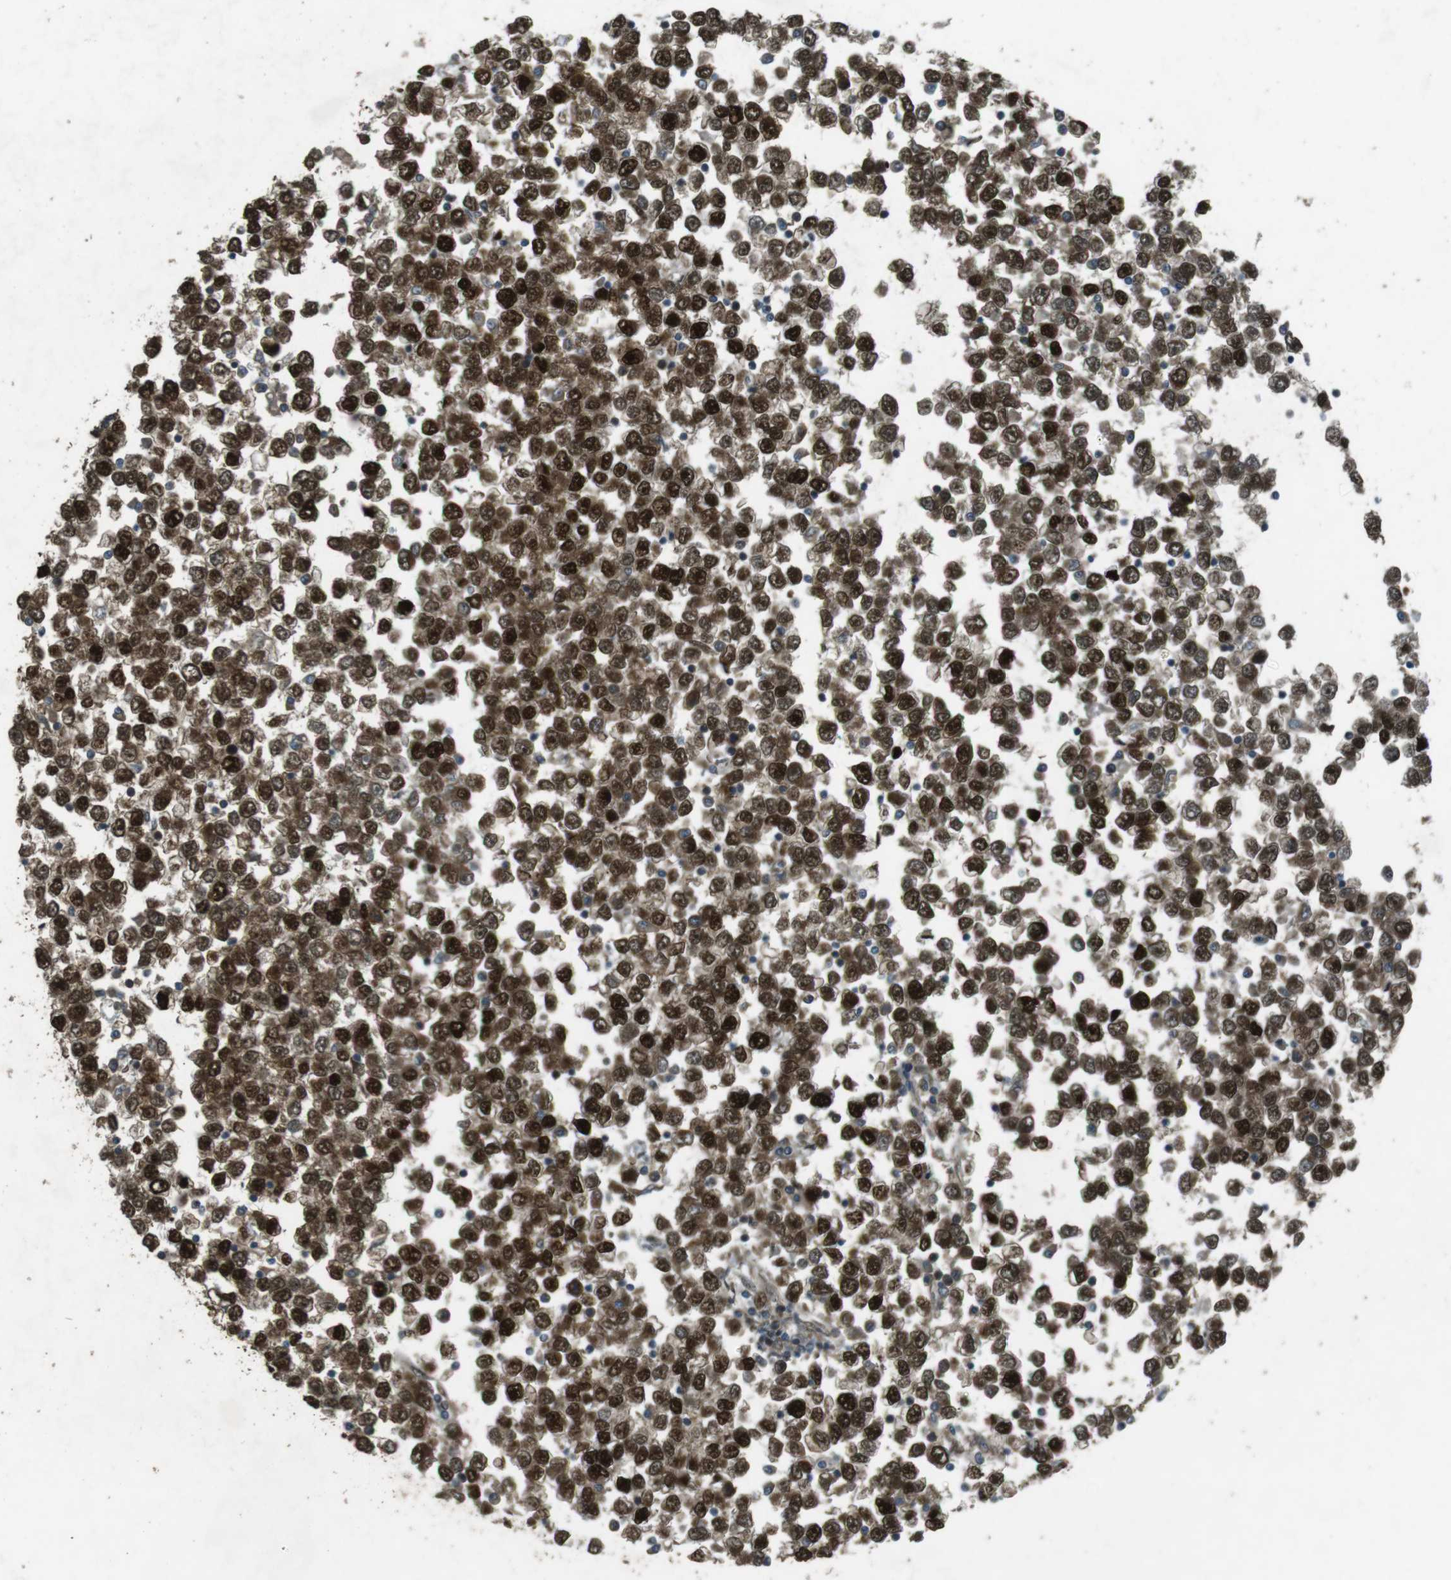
{"staining": {"intensity": "strong", "quantity": ">75%", "location": "nuclear"}, "tissue": "testis cancer", "cell_type": "Tumor cells", "image_type": "cancer", "snomed": [{"axis": "morphology", "description": "Seminoma, NOS"}, {"axis": "topography", "description": "Testis"}], "caption": "An IHC image of neoplastic tissue is shown. Protein staining in brown labels strong nuclear positivity in testis seminoma within tumor cells. (Brightfield microscopy of DAB IHC at high magnification).", "gene": "ZNF330", "patient": {"sex": "male", "age": 65}}